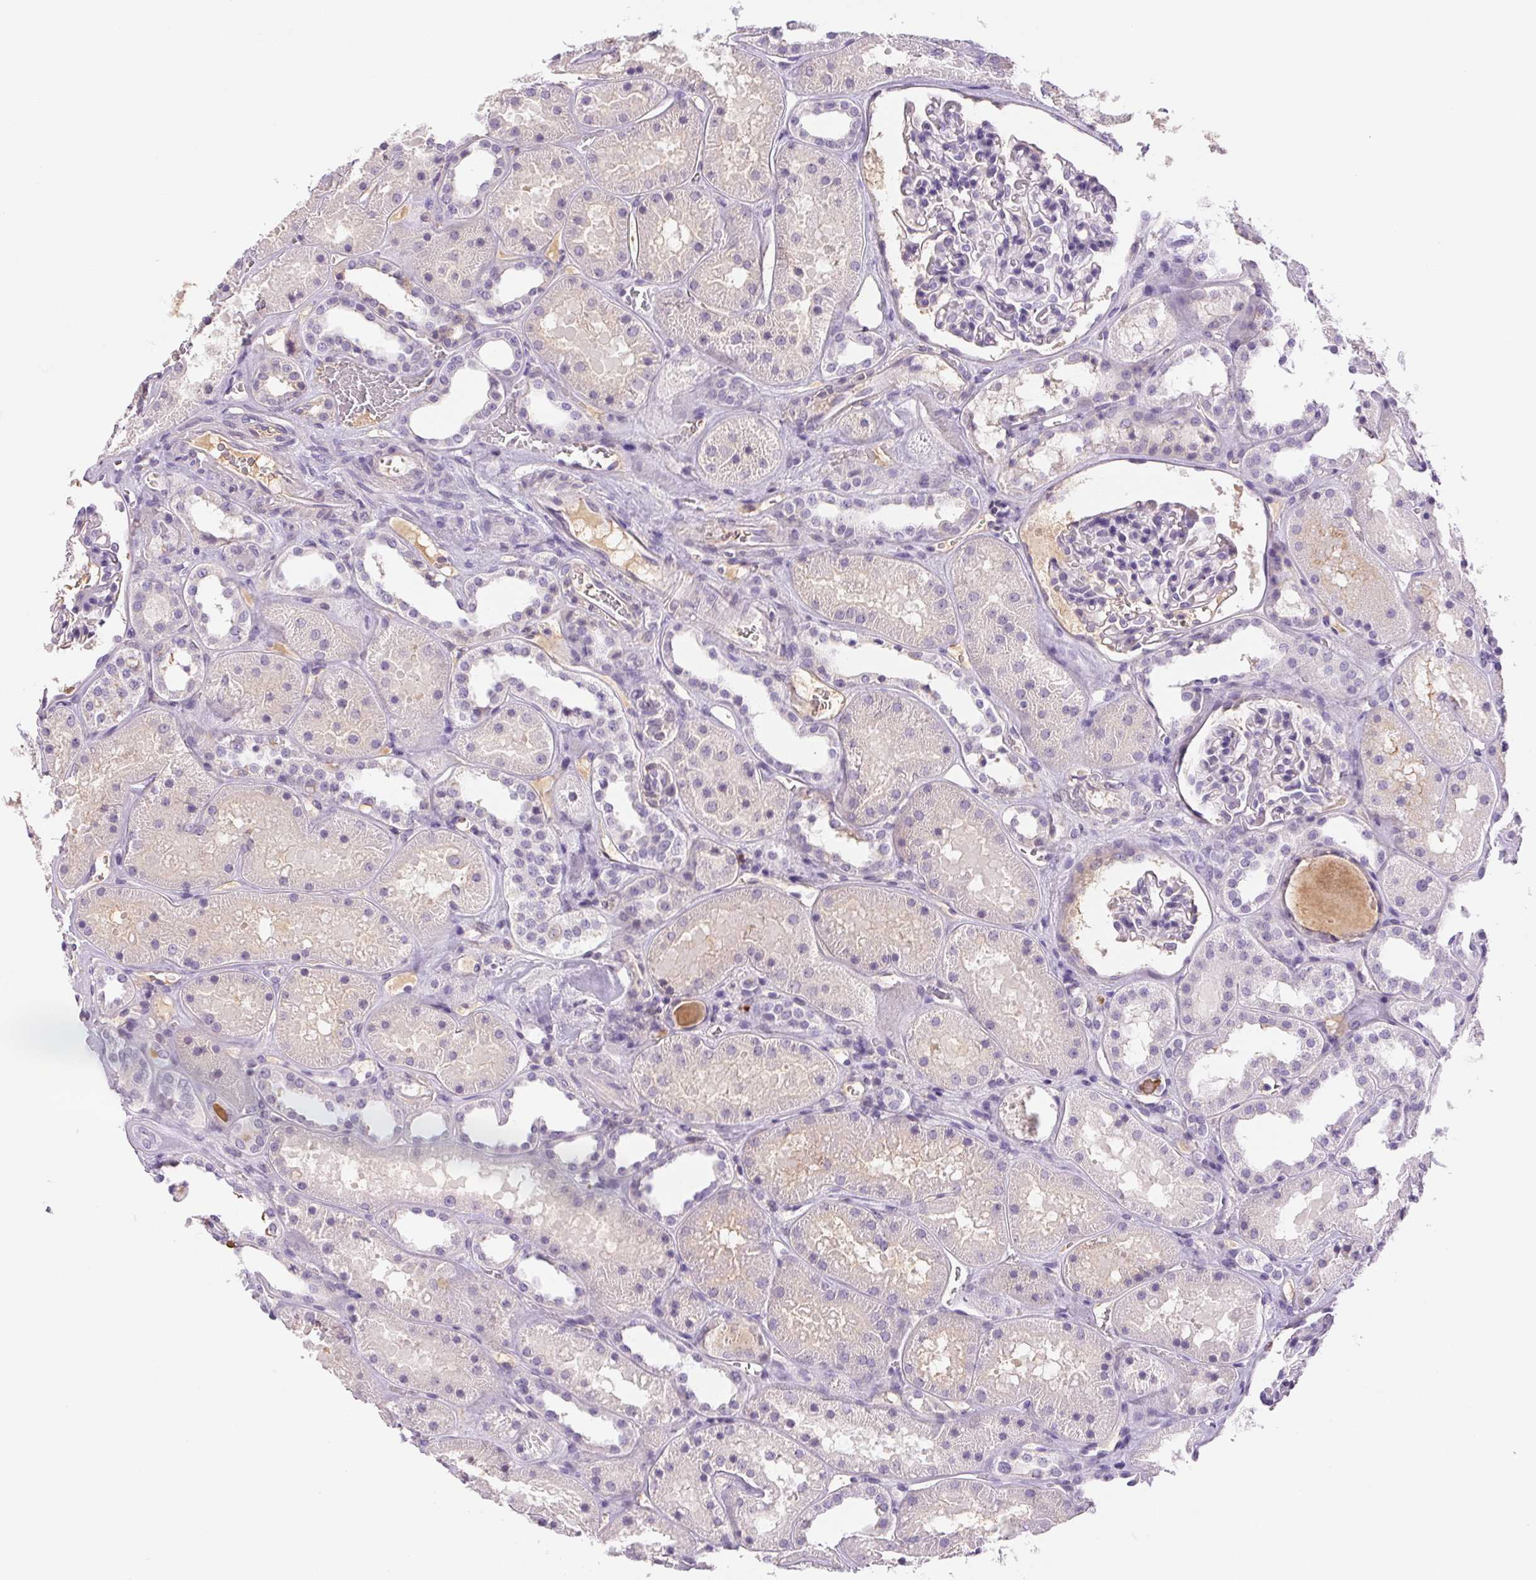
{"staining": {"intensity": "negative", "quantity": "none", "location": "none"}, "tissue": "kidney", "cell_type": "Cells in glomeruli", "image_type": "normal", "snomed": [{"axis": "morphology", "description": "Normal tissue, NOS"}, {"axis": "topography", "description": "Kidney"}], "caption": "Human kidney stained for a protein using immunohistochemistry (IHC) demonstrates no positivity in cells in glomeruli.", "gene": "IFIT1B", "patient": {"sex": "female", "age": 41}}